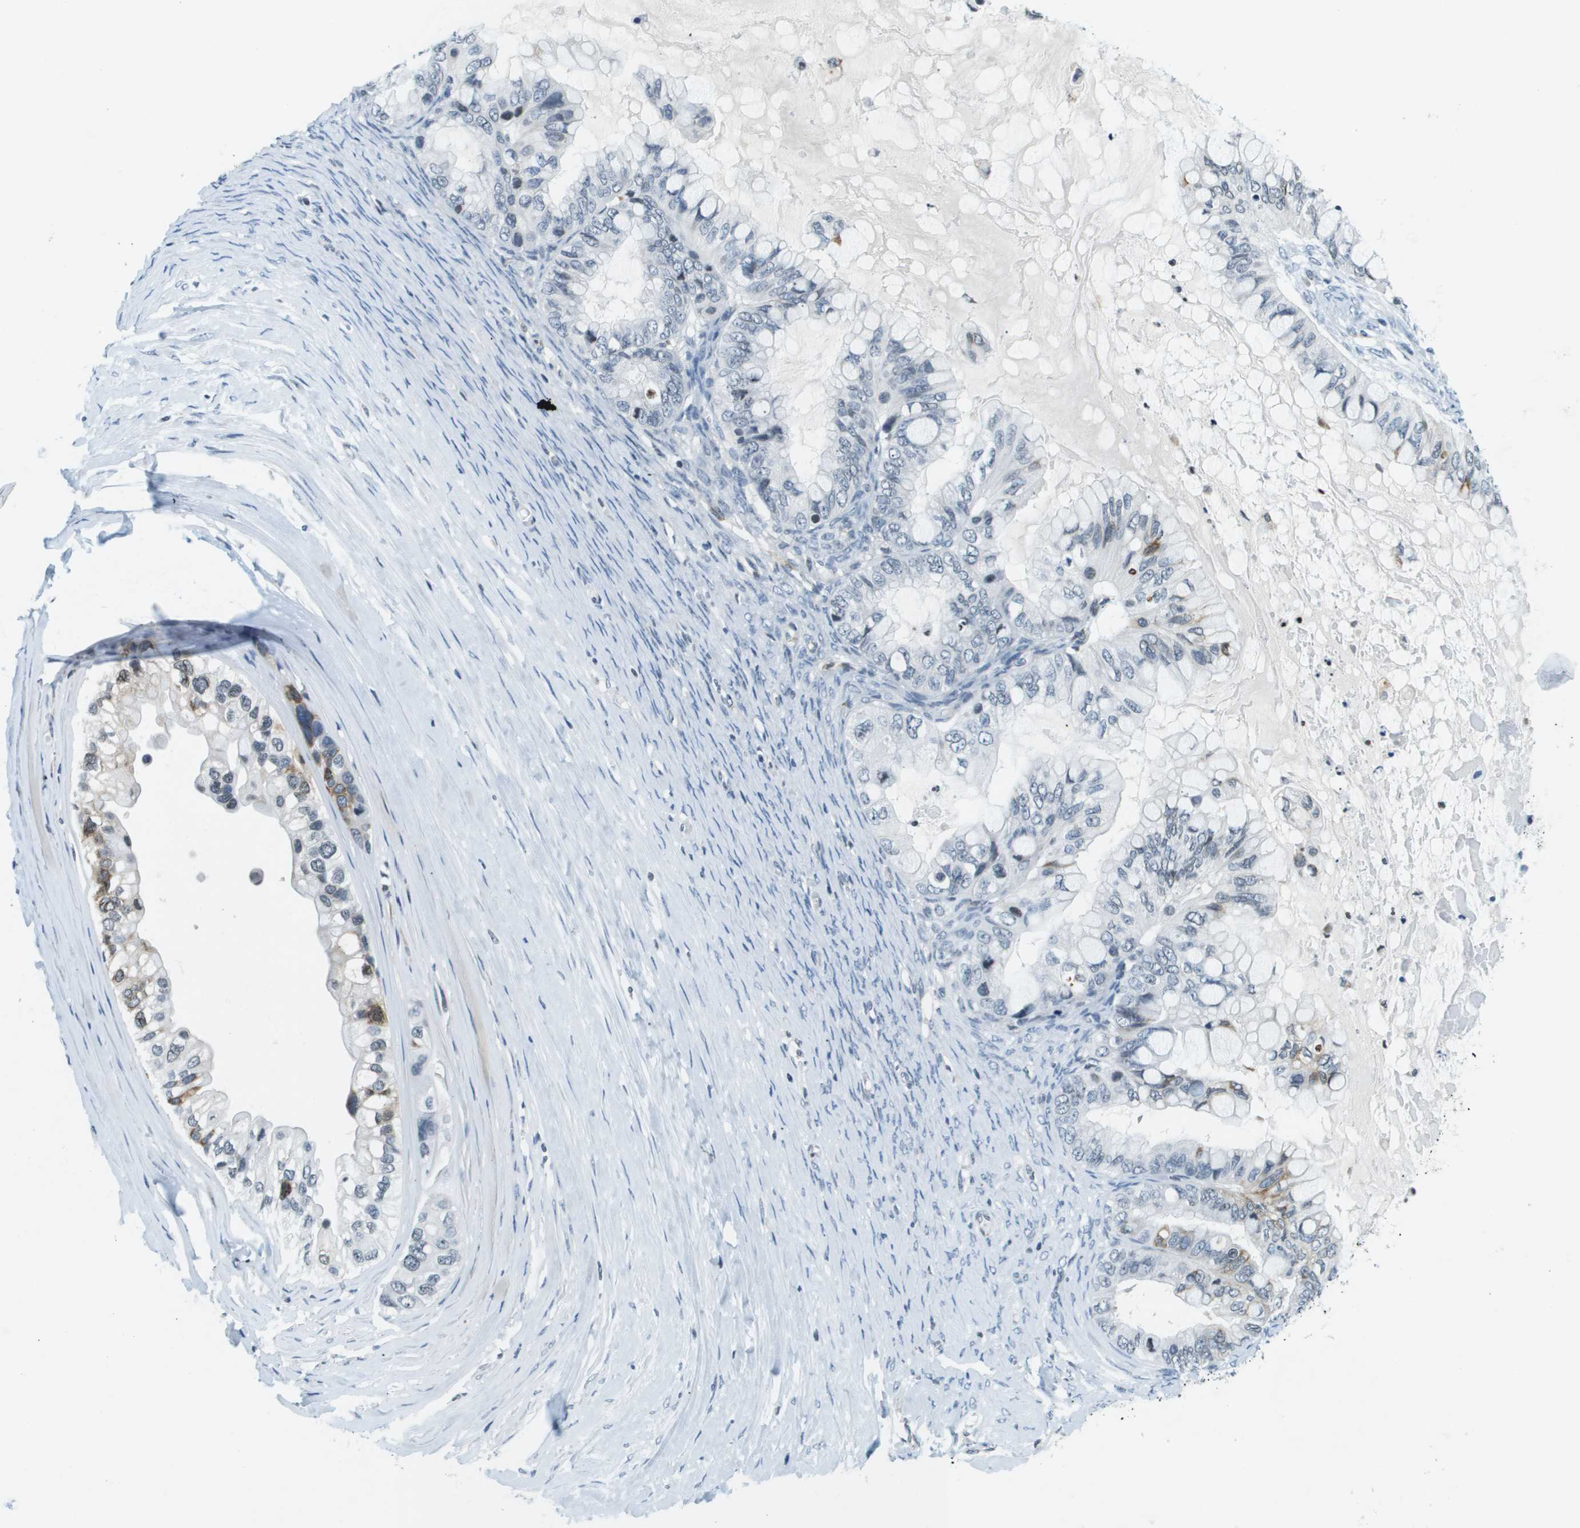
{"staining": {"intensity": "weak", "quantity": "<25%", "location": "cytoplasmic/membranous"}, "tissue": "ovarian cancer", "cell_type": "Tumor cells", "image_type": "cancer", "snomed": [{"axis": "morphology", "description": "Cystadenocarcinoma, mucinous, NOS"}, {"axis": "topography", "description": "Ovary"}], "caption": "The image shows no significant expression in tumor cells of ovarian cancer (mucinous cystadenocarcinoma). (Stains: DAB (3,3'-diaminobenzidine) IHC with hematoxylin counter stain, Microscopy: brightfield microscopy at high magnification).", "gene": "UVRAG", "patient": {"sex": "female", "age": 80}}